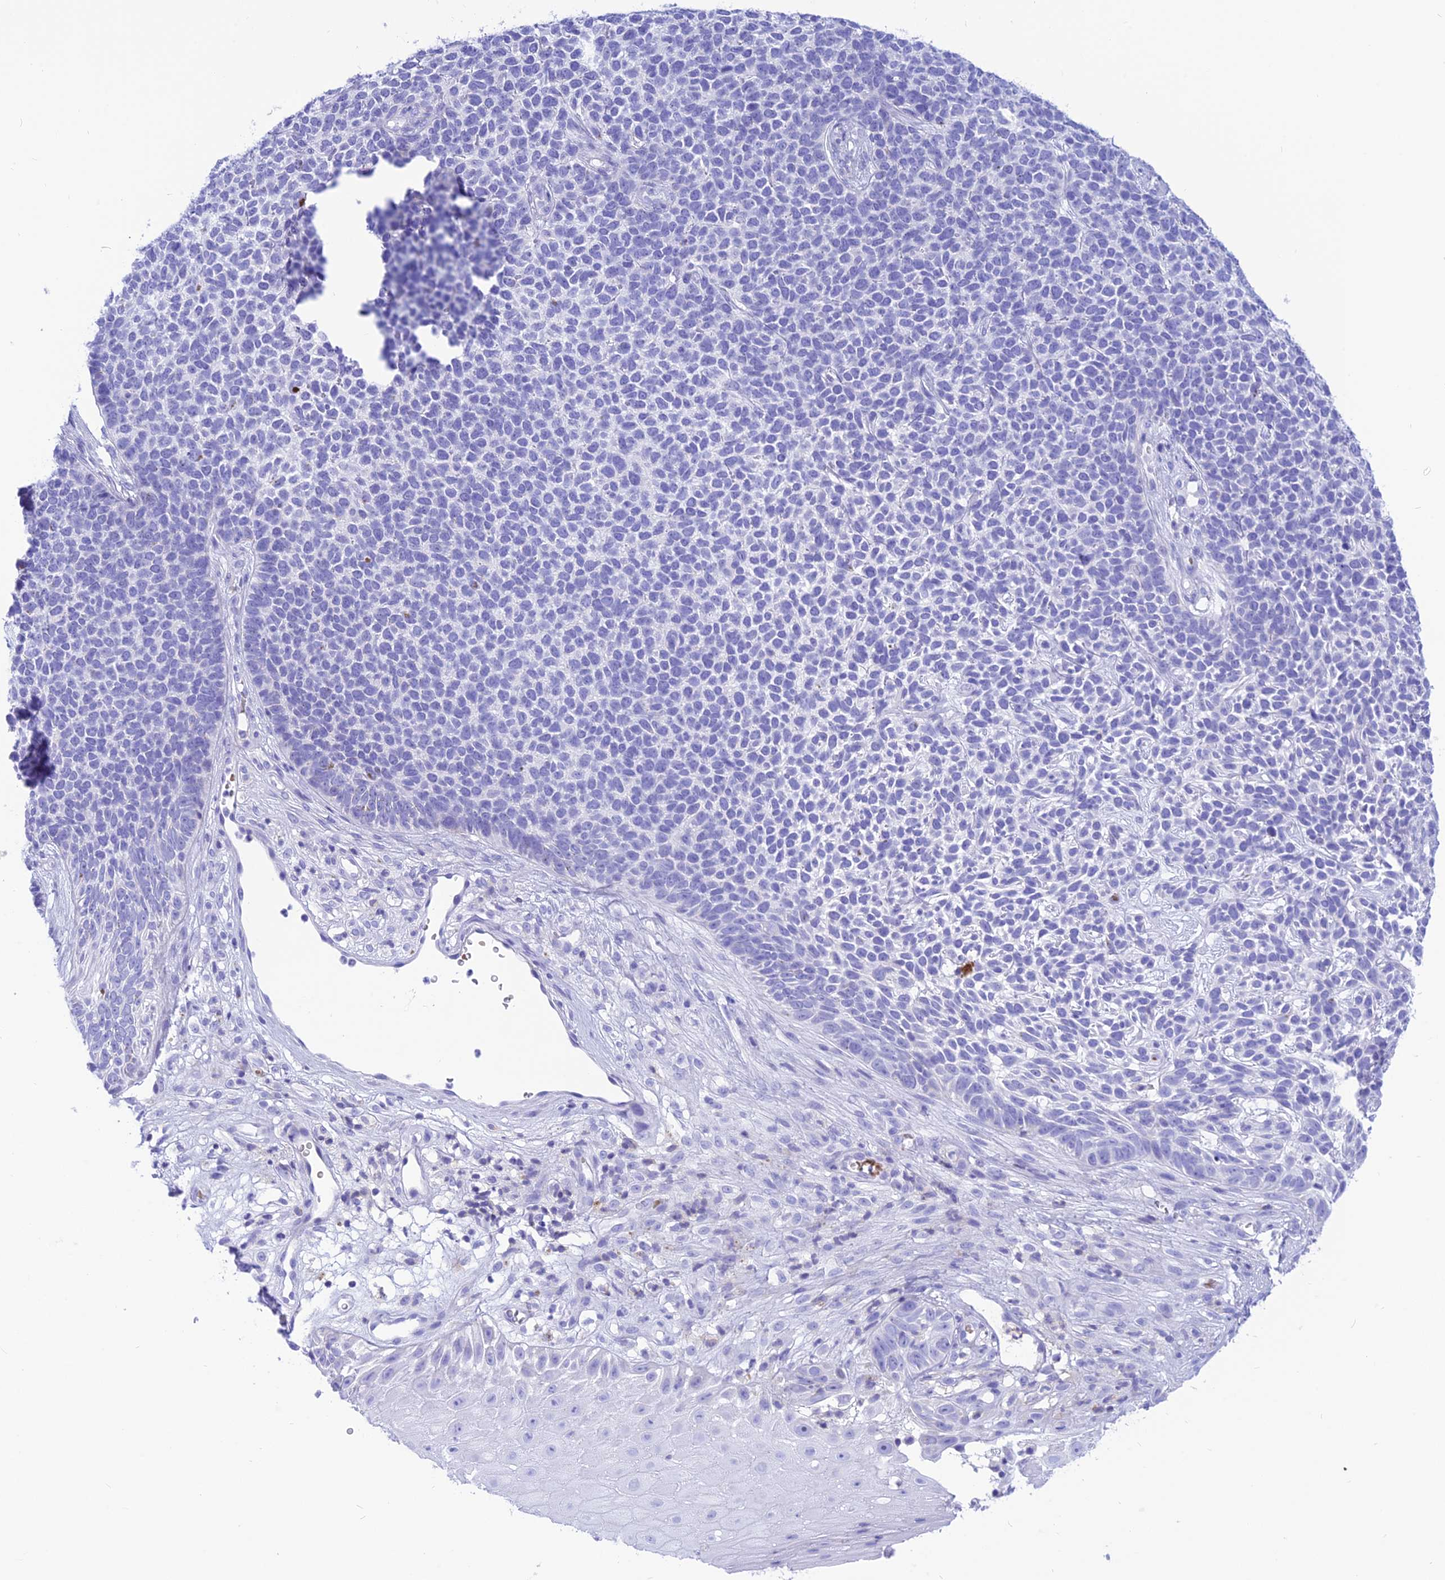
{"staining": {"intensity": "negative", "quantity": "none", "location": "none"}, "tissue": "skin cancer", "cell_type": "Tumor cells", "image_type": "cancer", "snomed": [{"axis": "morphology", "description": "Basal cell carcinoma"}, {"axis": "topography", "description": "Skin"}], "caption": "High magnification brightfield microscopy of skin cancer (basal cell carcinoma) stained with DAB (3,3'-diaminobenzidine) (brown) and counterstained with hematoxylin (blue): tumor cells show no significant staining.", "gene": "GLYATL1", "patient": {"sex": "female", "age": 84}}